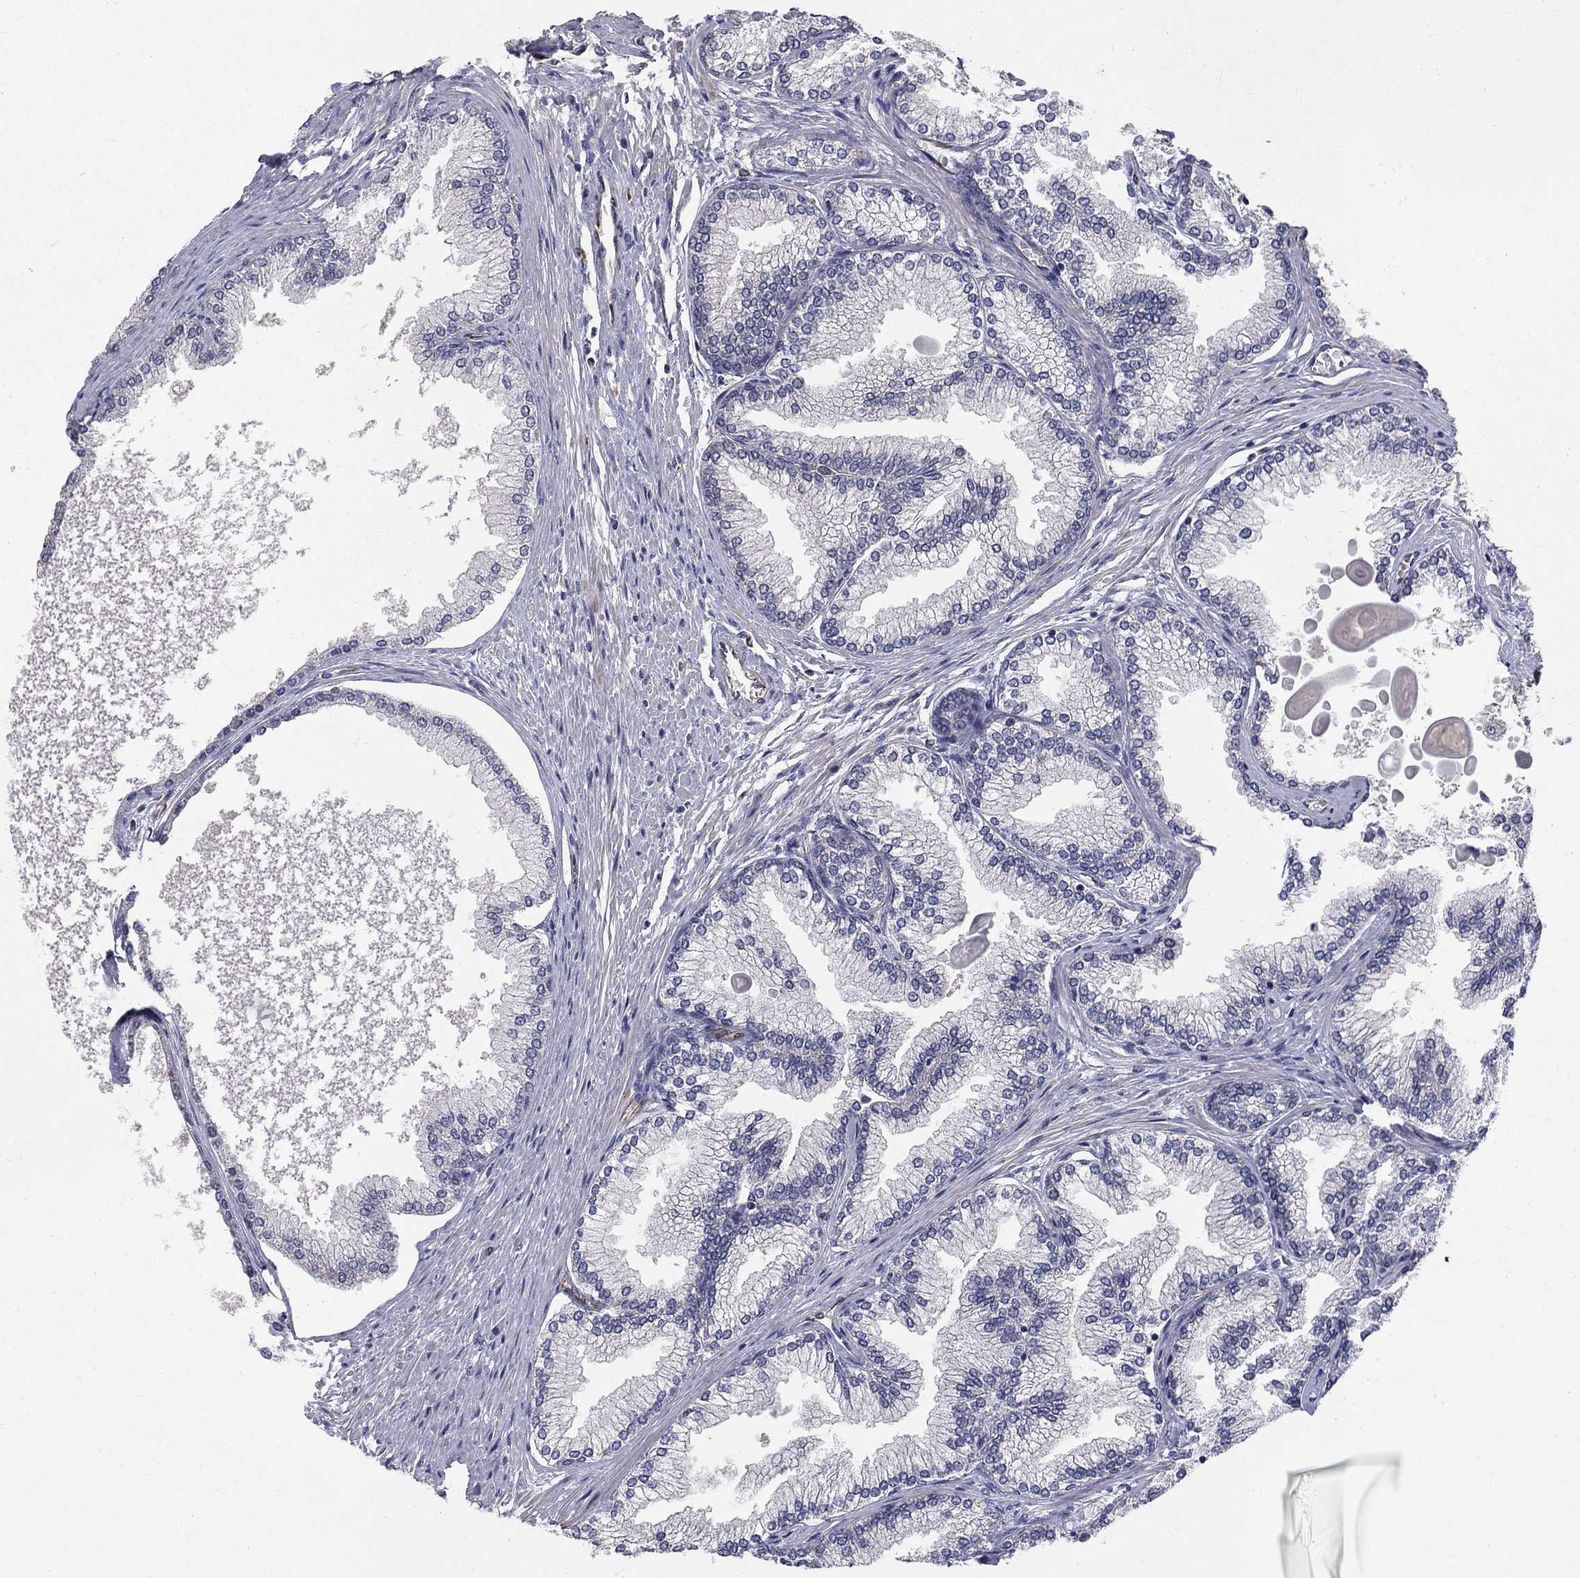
{"staining": {"intensity": "negative", "quantity": "none", "location": "none"}, "tissue": "prostate", "cell_type": "Glandular cells", "image_type": "normal", "snomed": [{"axis": "morphology", "description": "Normal tissue, NOS"}, {"axis": "topography", "description": "Prostate"}], "caption": "Protein analysis of unremarkable prostate exhibits no significant expression in glandular cells. (DAB immunohistochemistry (IHC), high magnification).", "gene": "MSRA", "patient": {"sex": "male", "age": 72}}